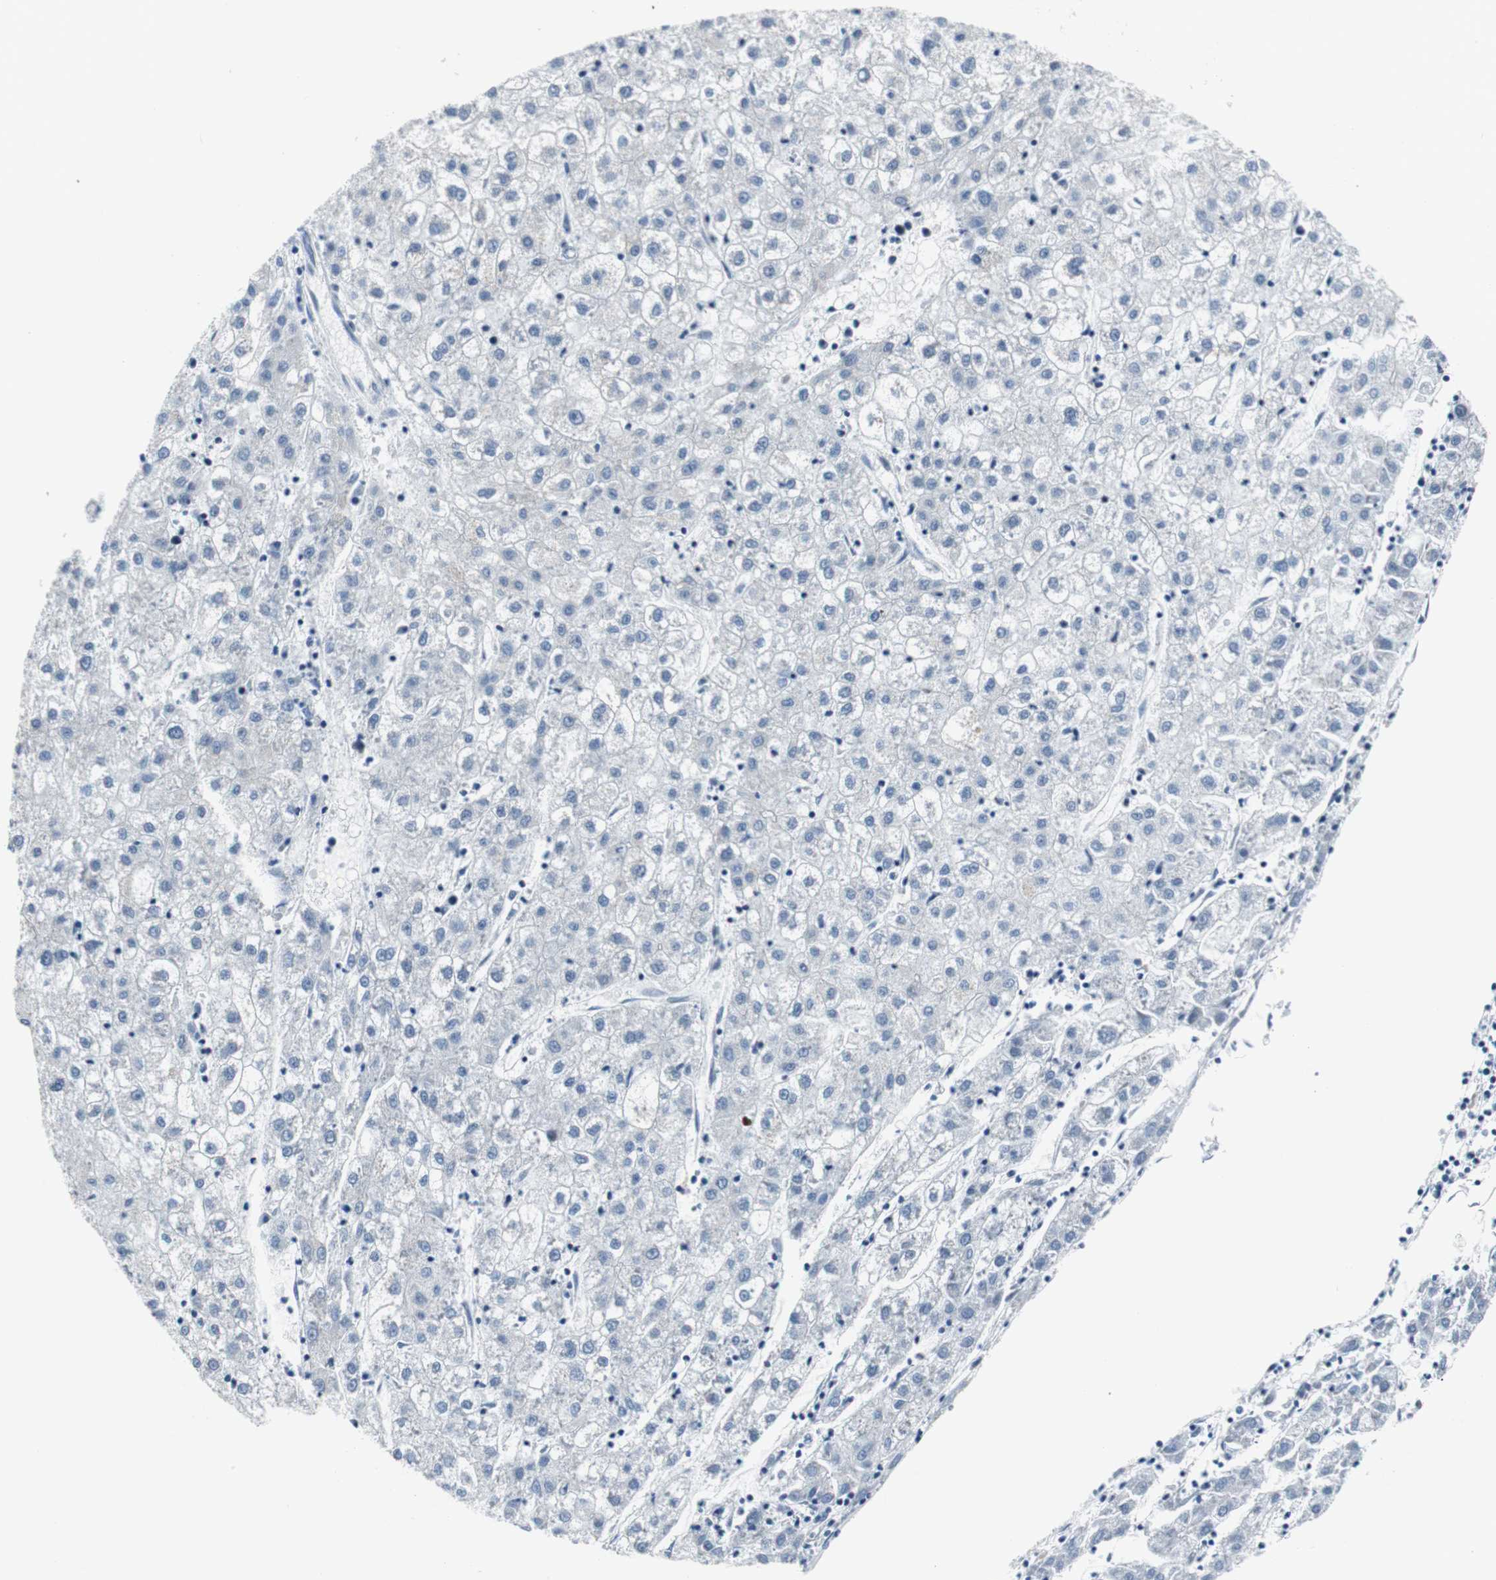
{"staining": {"intensity": "negative", "quantity": "none", "location": "none"}, "tissue": "liver cancer", "cell_type": "Tumor cells", "image_type": "cancer", "snomed": [{"axis": "morphology", "description": "Carcinoma, Hepatocellular, NOS"}, {"axis": "topography", "description": "Liver"}], "caption": "DAB (3,3'-diaminobenzidine) immunohistochemical staining of human liver cancer (hepatocellular carcinoma) displays no significant positivity in tumor cells.", "gene": "MTA1", "patient": {"sex": "male", "age": 72}}